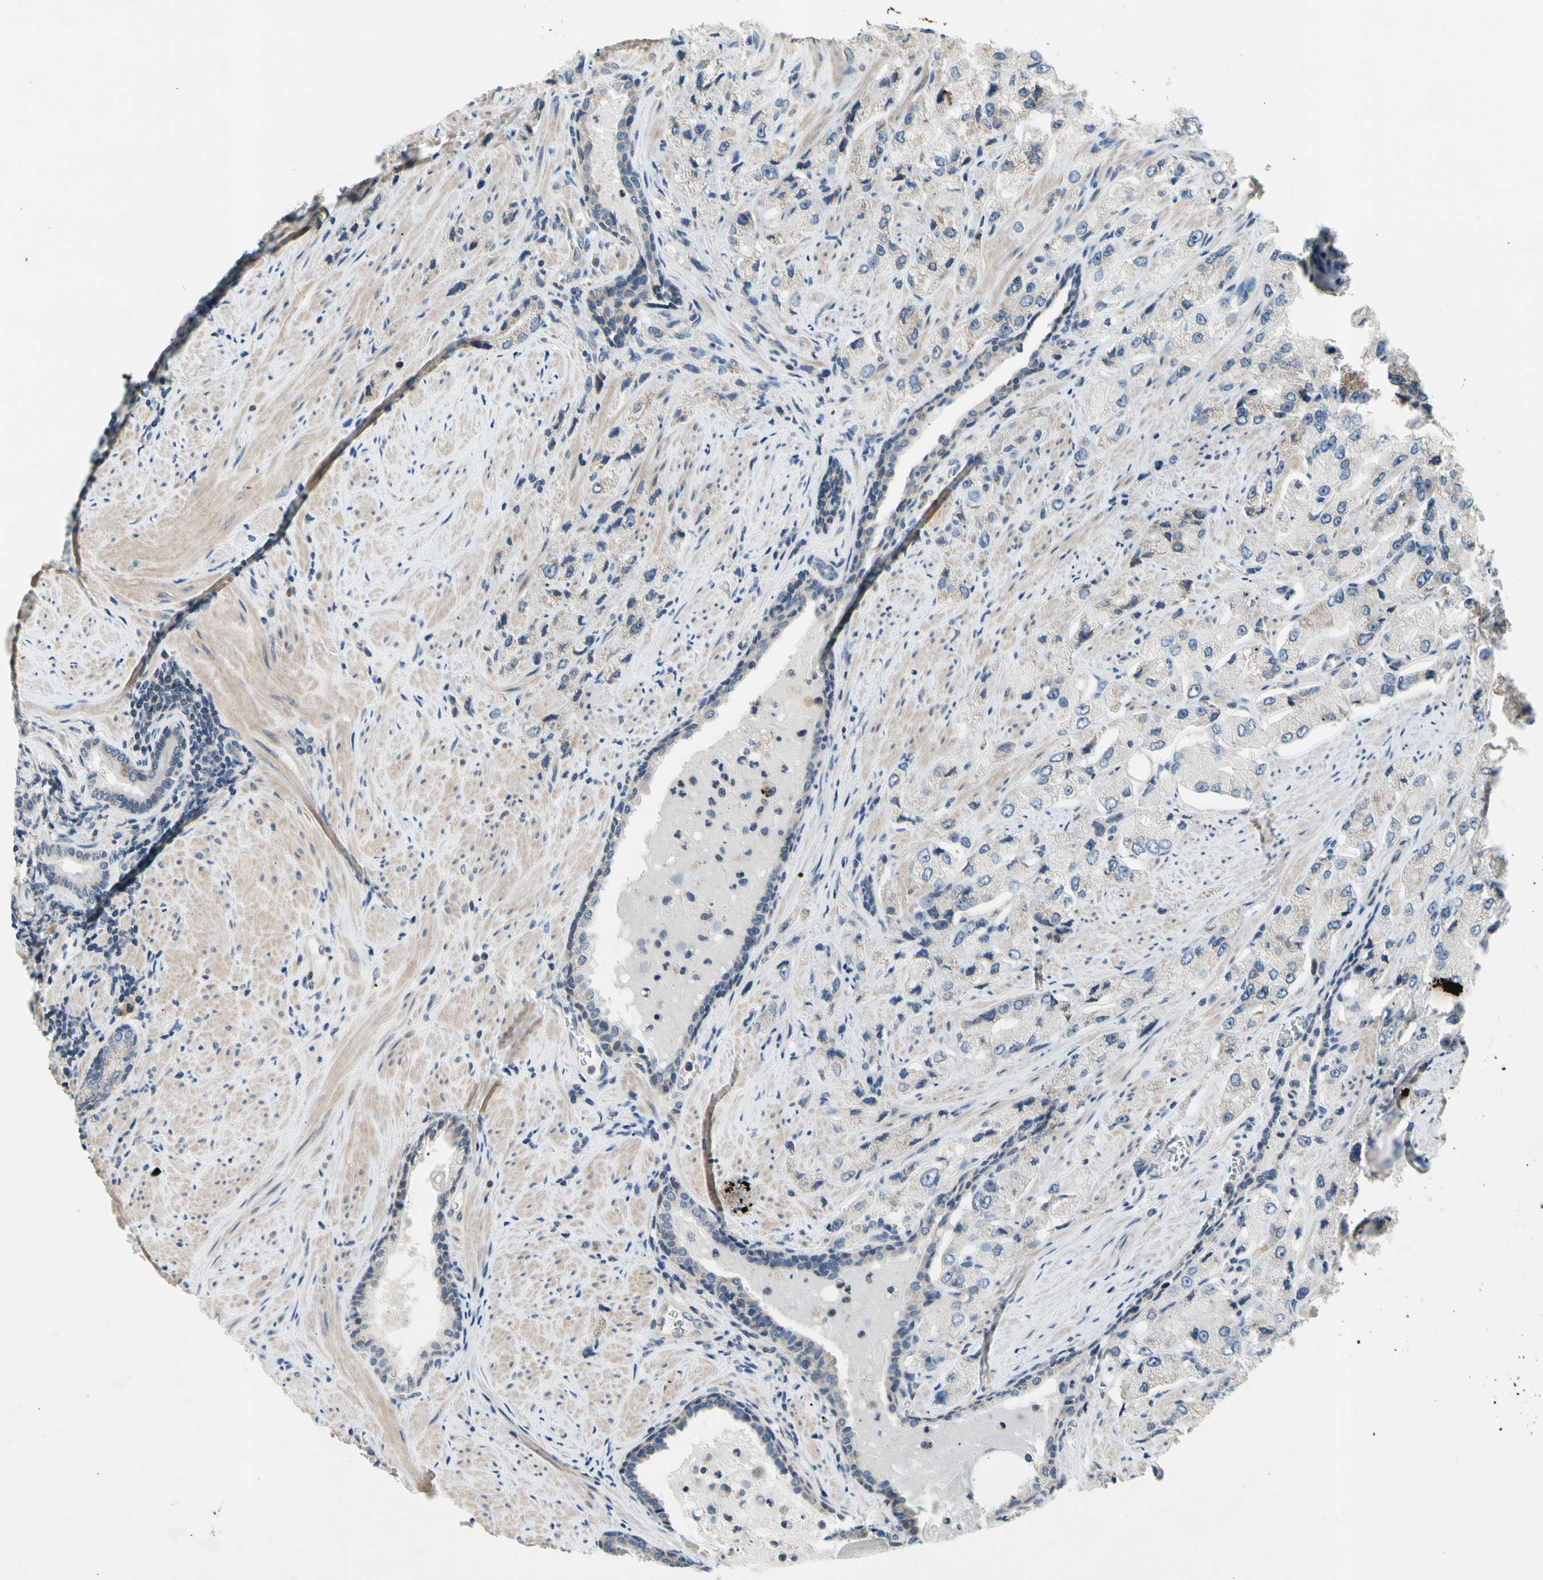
{"staining": {"intensity": "negative", "quantity": "none", "location": "none"}, "tissue": "prostate cancer", "cell_type": "Tumor cells", "image_type": "cancer", "snomed": [{"axis": "morphology", "description": "Adenocarcinoma, High grade"}, {"axis": "topography", "description": "Prostate"}], "caption": "An IHC photomicrograph of prostate adenocarcinoma (high-grade) is shown. There is no staining in tumor cells of prostate adenocarcinoma (high-grade).", "gene": "SOX30", "patient": {"sex": "male", "age": 58}}